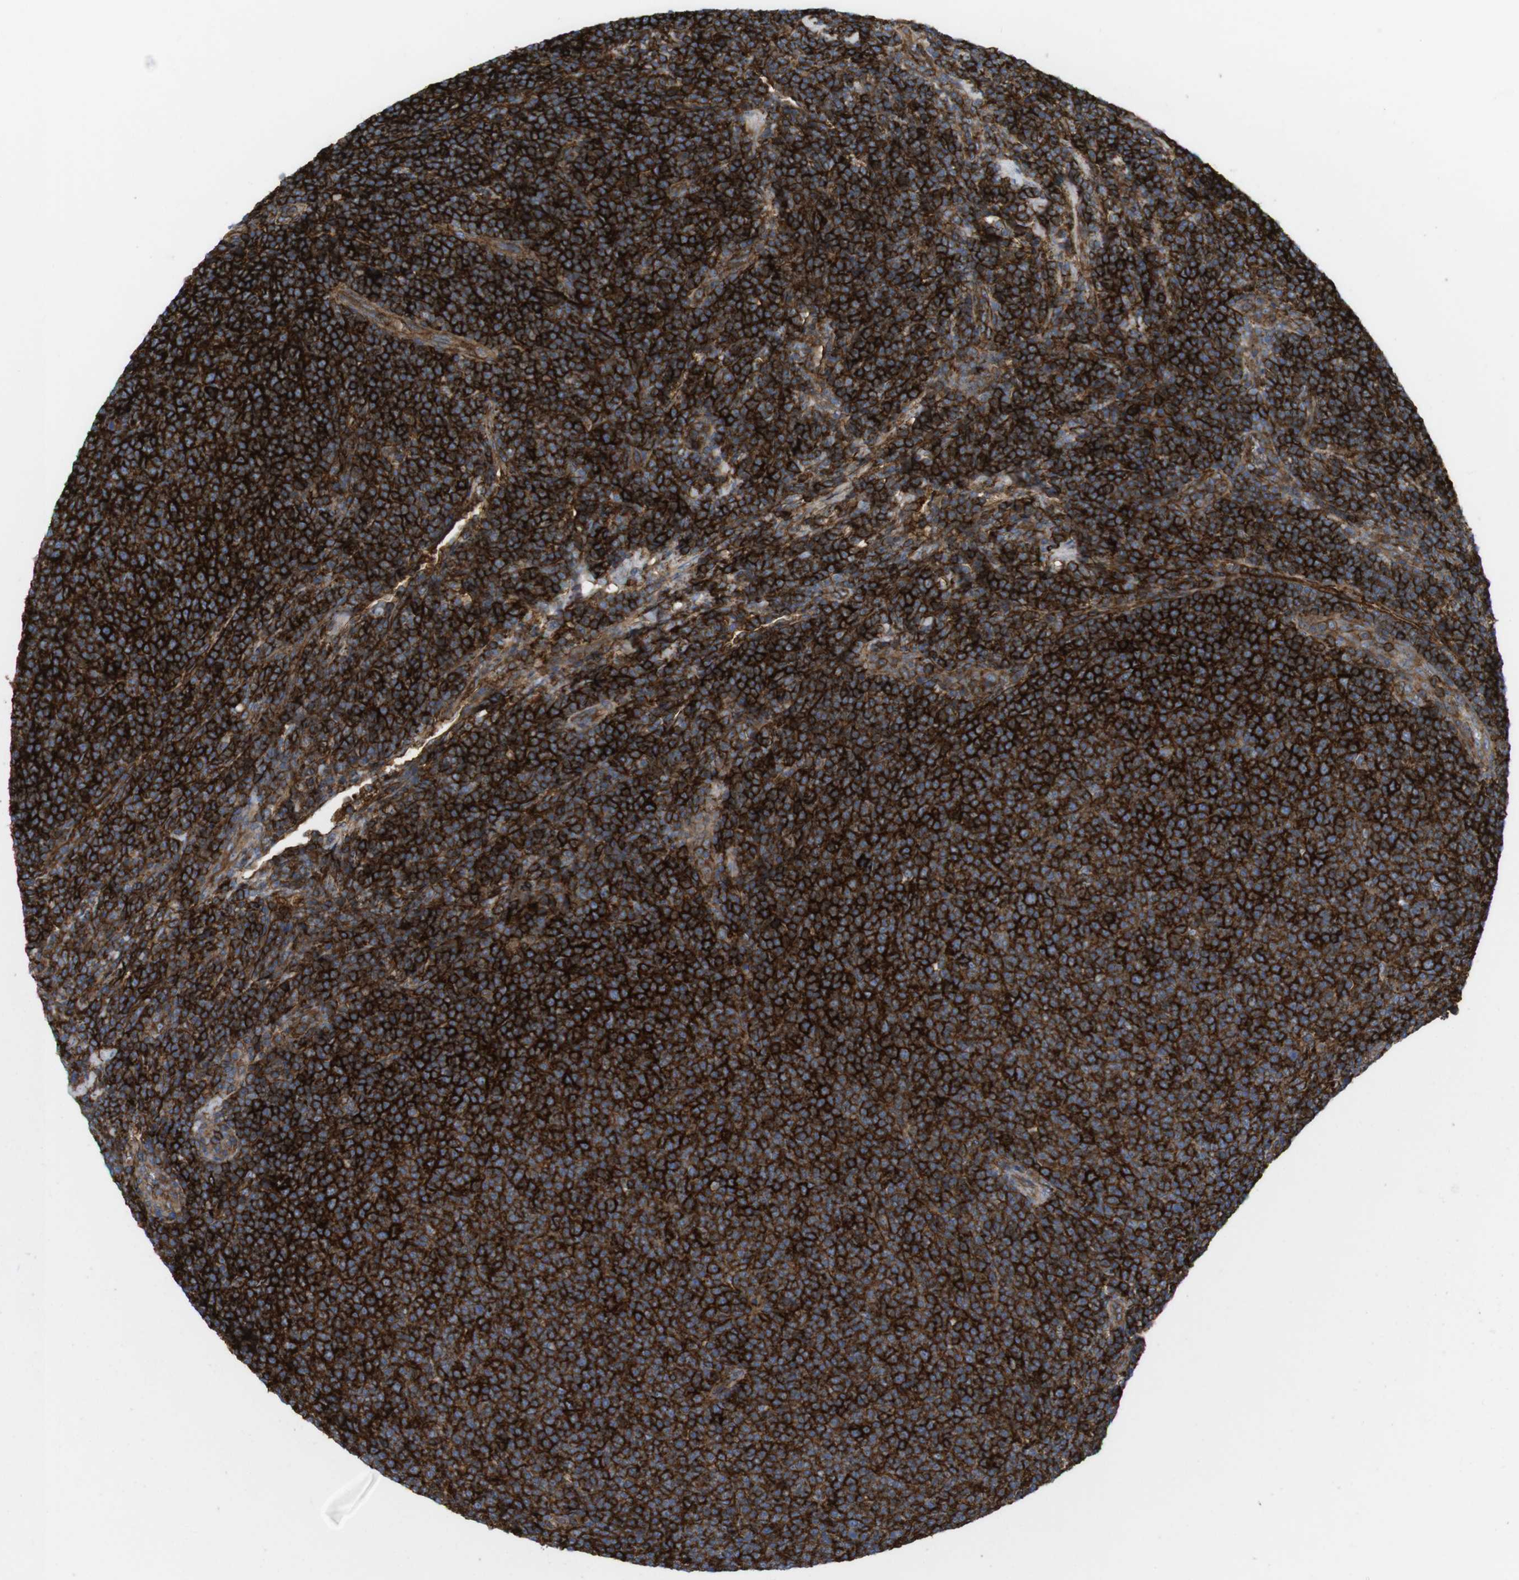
{"staining": {"intensity": "strong", "quantity": ">75%", "location": "cytoplasmic/membranous"}, "tissue": "lymphoma", "cell_type": "Tumor cells", "image_type": "cancer", "snomed": [{"axis": "morphology", "description": "Malignant lymphoma, non-Hodgkin's type, Low grade"}, {"axis": "topography", "description": "Lymph node"}], "caption": "Lymphoma was stained to show a protein in brown. There is high levels of strong cytoplasmic/membranous positivity in about >75% of tumor cells.", "gene": "CCR6", "patient": {"sex": "male", "age": 66}}